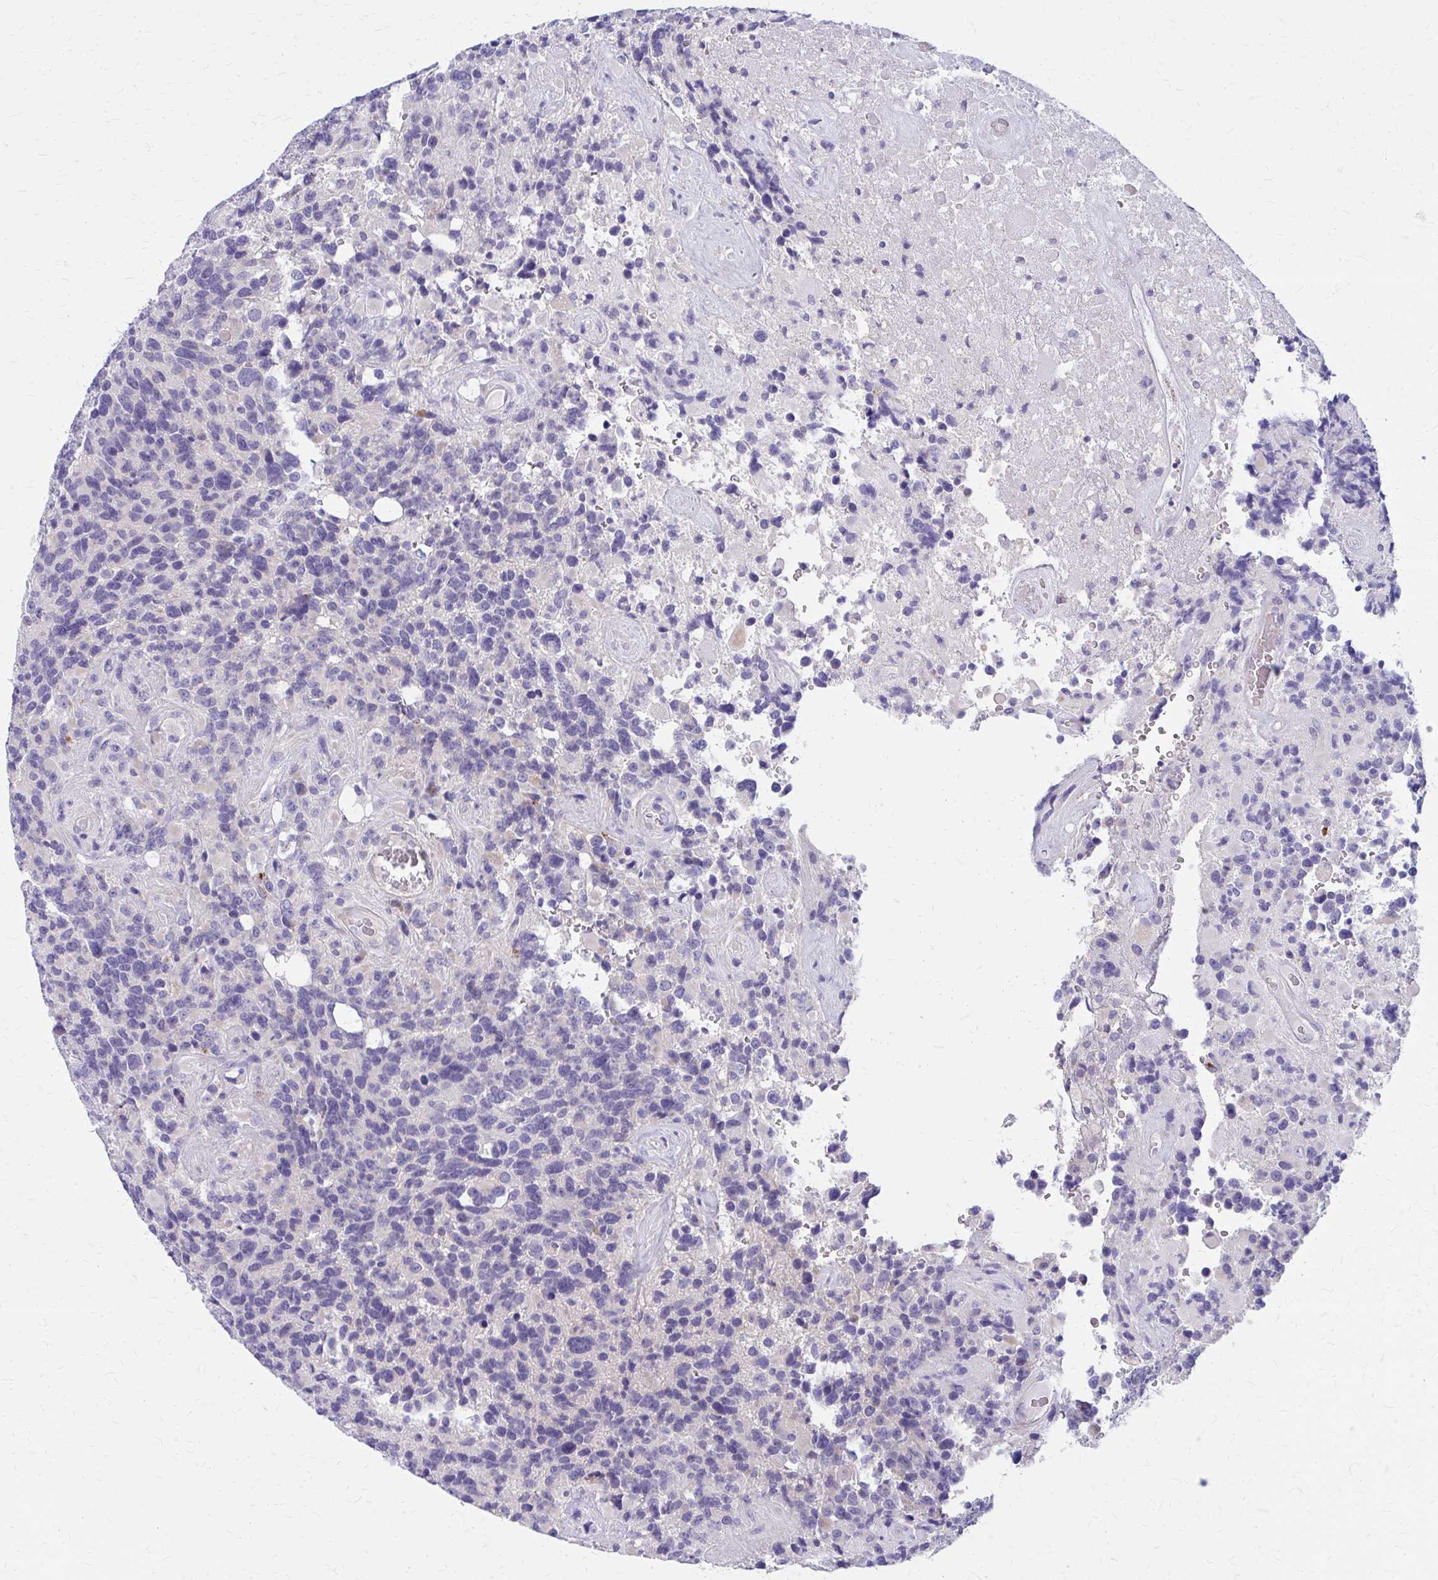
{"staining": {"intensity": "negative", "quantity": "none", "location": "none"}, "tissue": "glioma", "cell_type": "Tumor cells", "image_type": "cancer", "snomed": [{"axis": "morphology", "description": "Glioma, malignant, High grade"}, {"axis": "topography", "description": "Brain"}], "caption": "Immunohistochemical staining of human malignant glioma (high-grade) reveals no significant expression in tumor cells.", "gene": "GLYATL2", "patient": {"sex": "female", "age": 40}}